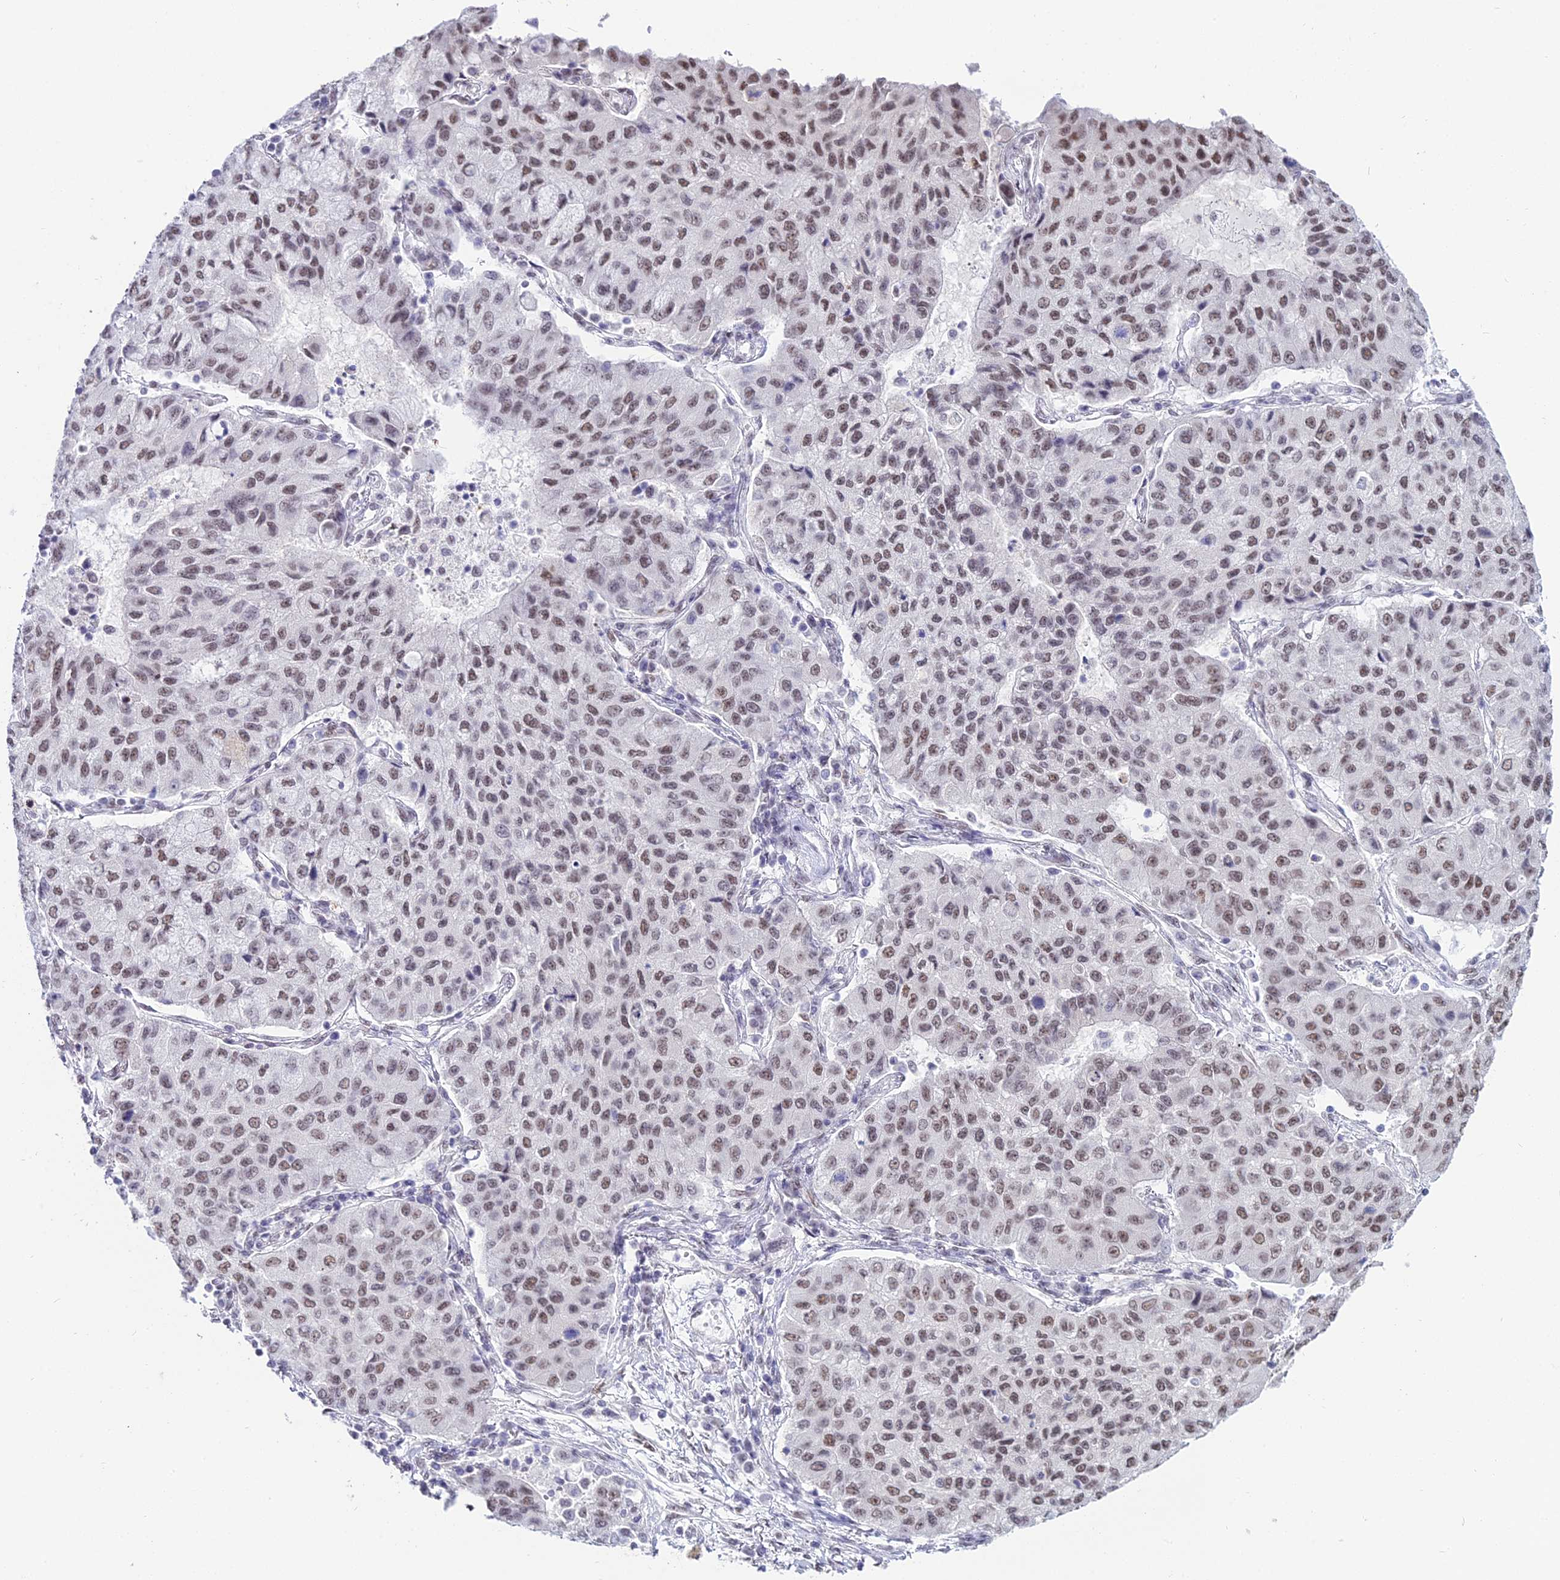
{"staining": {"intensity": "weak", "quantity": ">75%", "location": "nuclear"}, "tissue": "lung cancer", "cell_type": "Tumor cells", "image_type": "cancer", "snomed": [{"axis": "morphology", "description": "Squamous cell carcinoma, NOS"}, {"axis": "topography", "description": "Lung"}], "caption": "Protein expression analysis of human lung cancer (squamous cell carcinoma) reveals weak nuclear staining in about >75% of tumor cells.", "gene": "RBM12", "patient": {"sex": "male", "age": 74}}